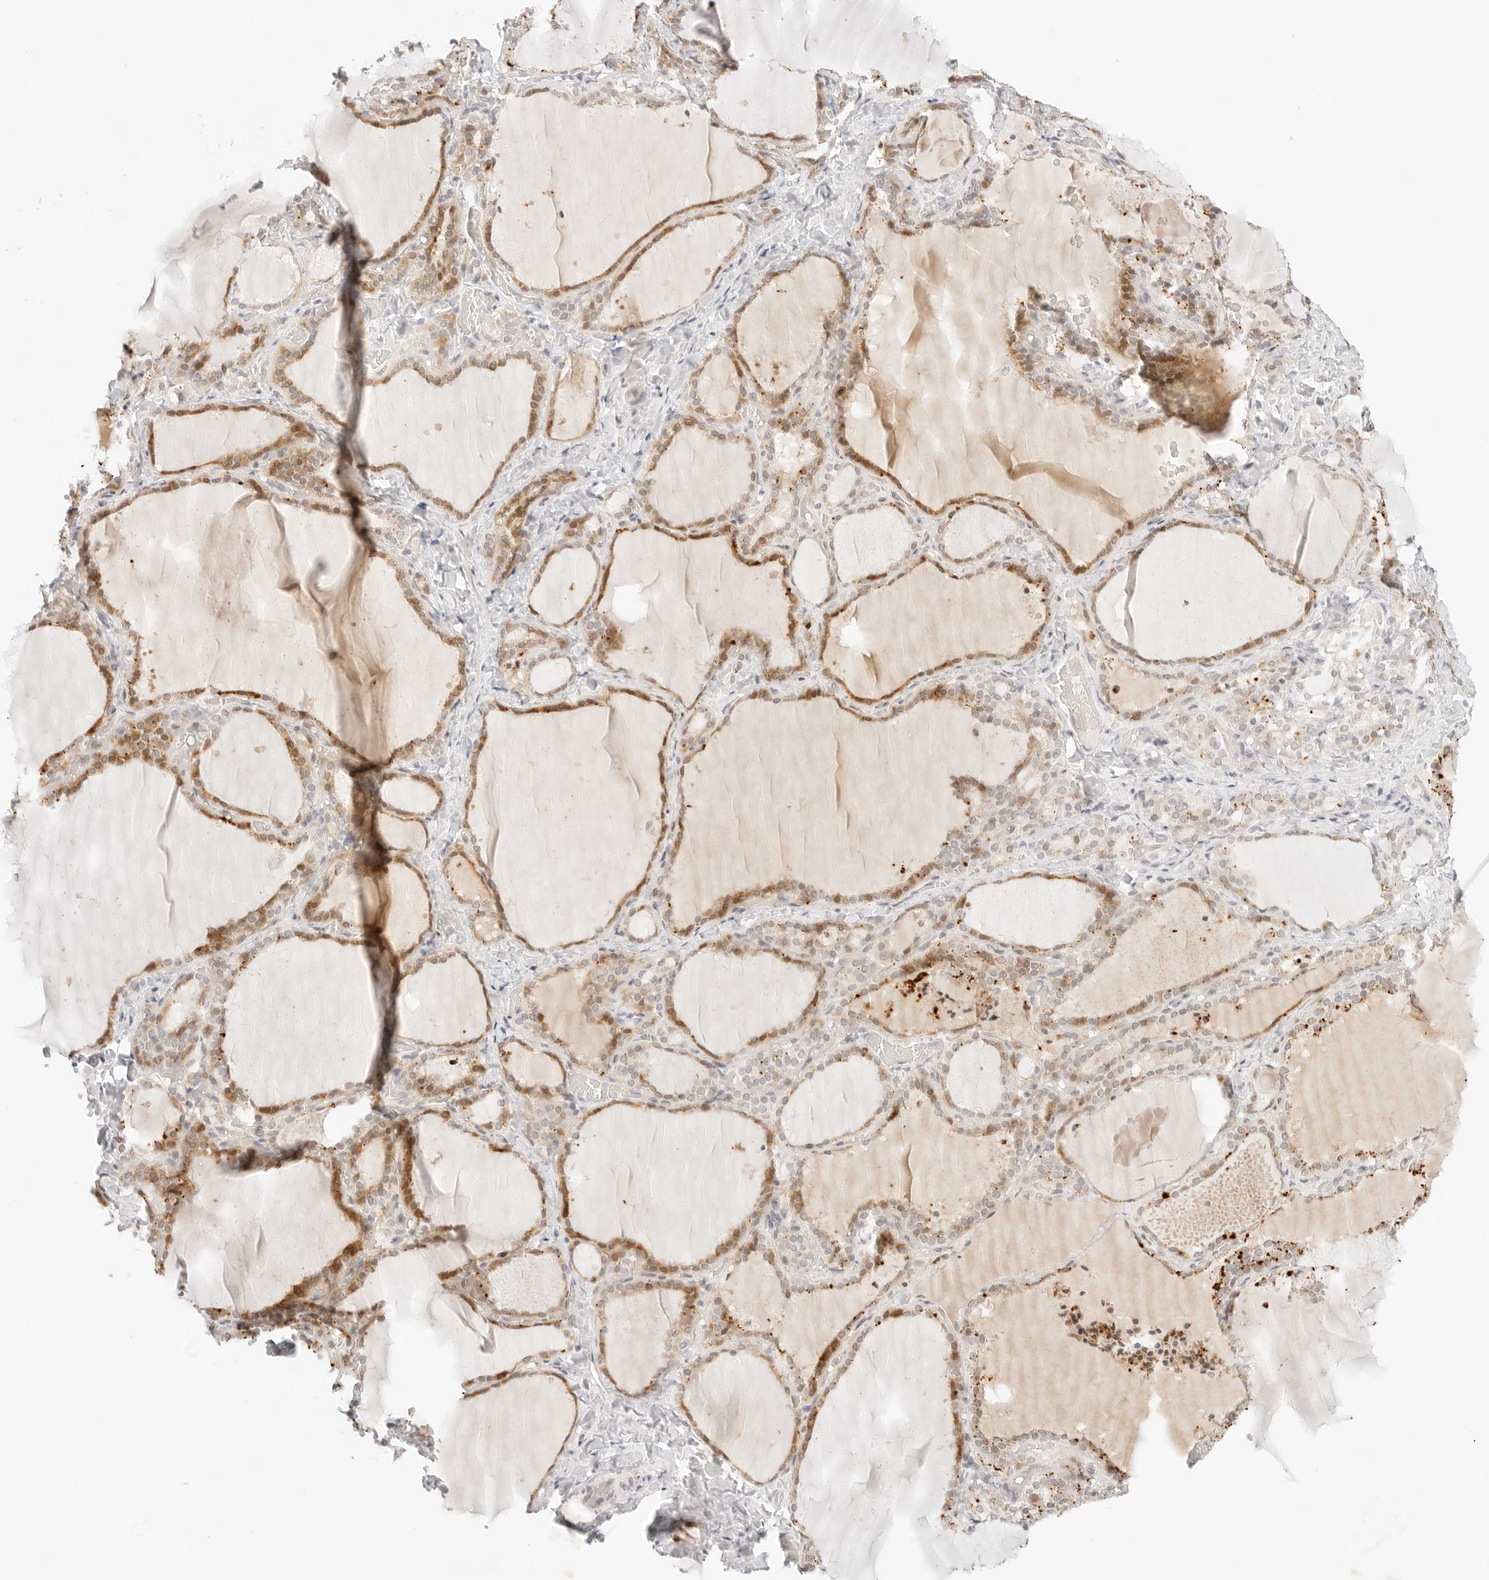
{"staining": {"intensity": "moderate", "quantity": ">75%", "location": "cytoplasmic/membranous,nuclear"}, "tissue": "thyroid gland", "cell_type": "Glandular cells", "image_type": "normal", "snomed": [{"axis": "morphology", "description": "Normal tissue, NOS"}, {"axis": "topography", "description": "Thyroid gland"}], "caption": "Thyroid gland stained with IHC displays moderate cytoplasmic/membranous,nuclear staining in about >75% of glandular cells. (Stains: DAB in brown, nuclei in blue, Microscopy: brightfield microscopy at high magnification).", "gene": "XKR4", "patient": {"sex": "female", "age": 22}}